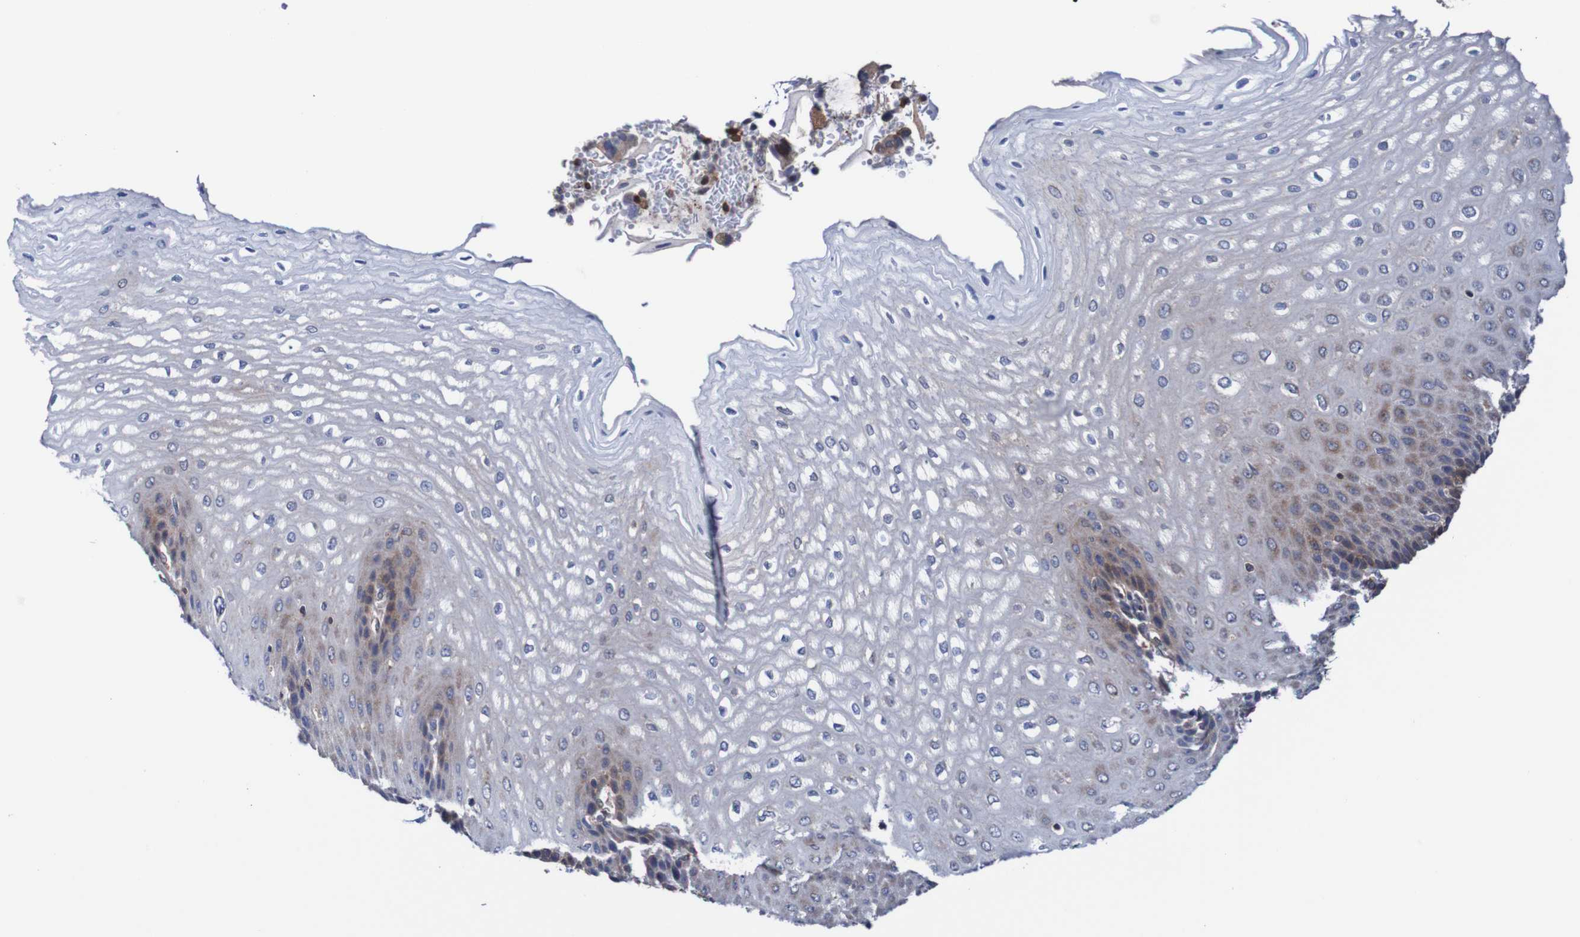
{"staining": {"intensity": "weak", "quantity": "<25%", "location": "cytoplasmic/membranous"}, "tissue": "esophagus", "cell_type": "Squamous epithelial cells", "image_type": "normal", "snomed": [{"axis": "morphology", "description": "Normal tissue, NOS"}, {"axis": "topography", "description": "Esophagus"}], "caption": "This is a micrograph of immunohistochemistry staining of benign esophagus, which shows no staining in squamous epithelial cells.", "gene": "RIGI", "patient": {"sex": "male", "age": 54}}